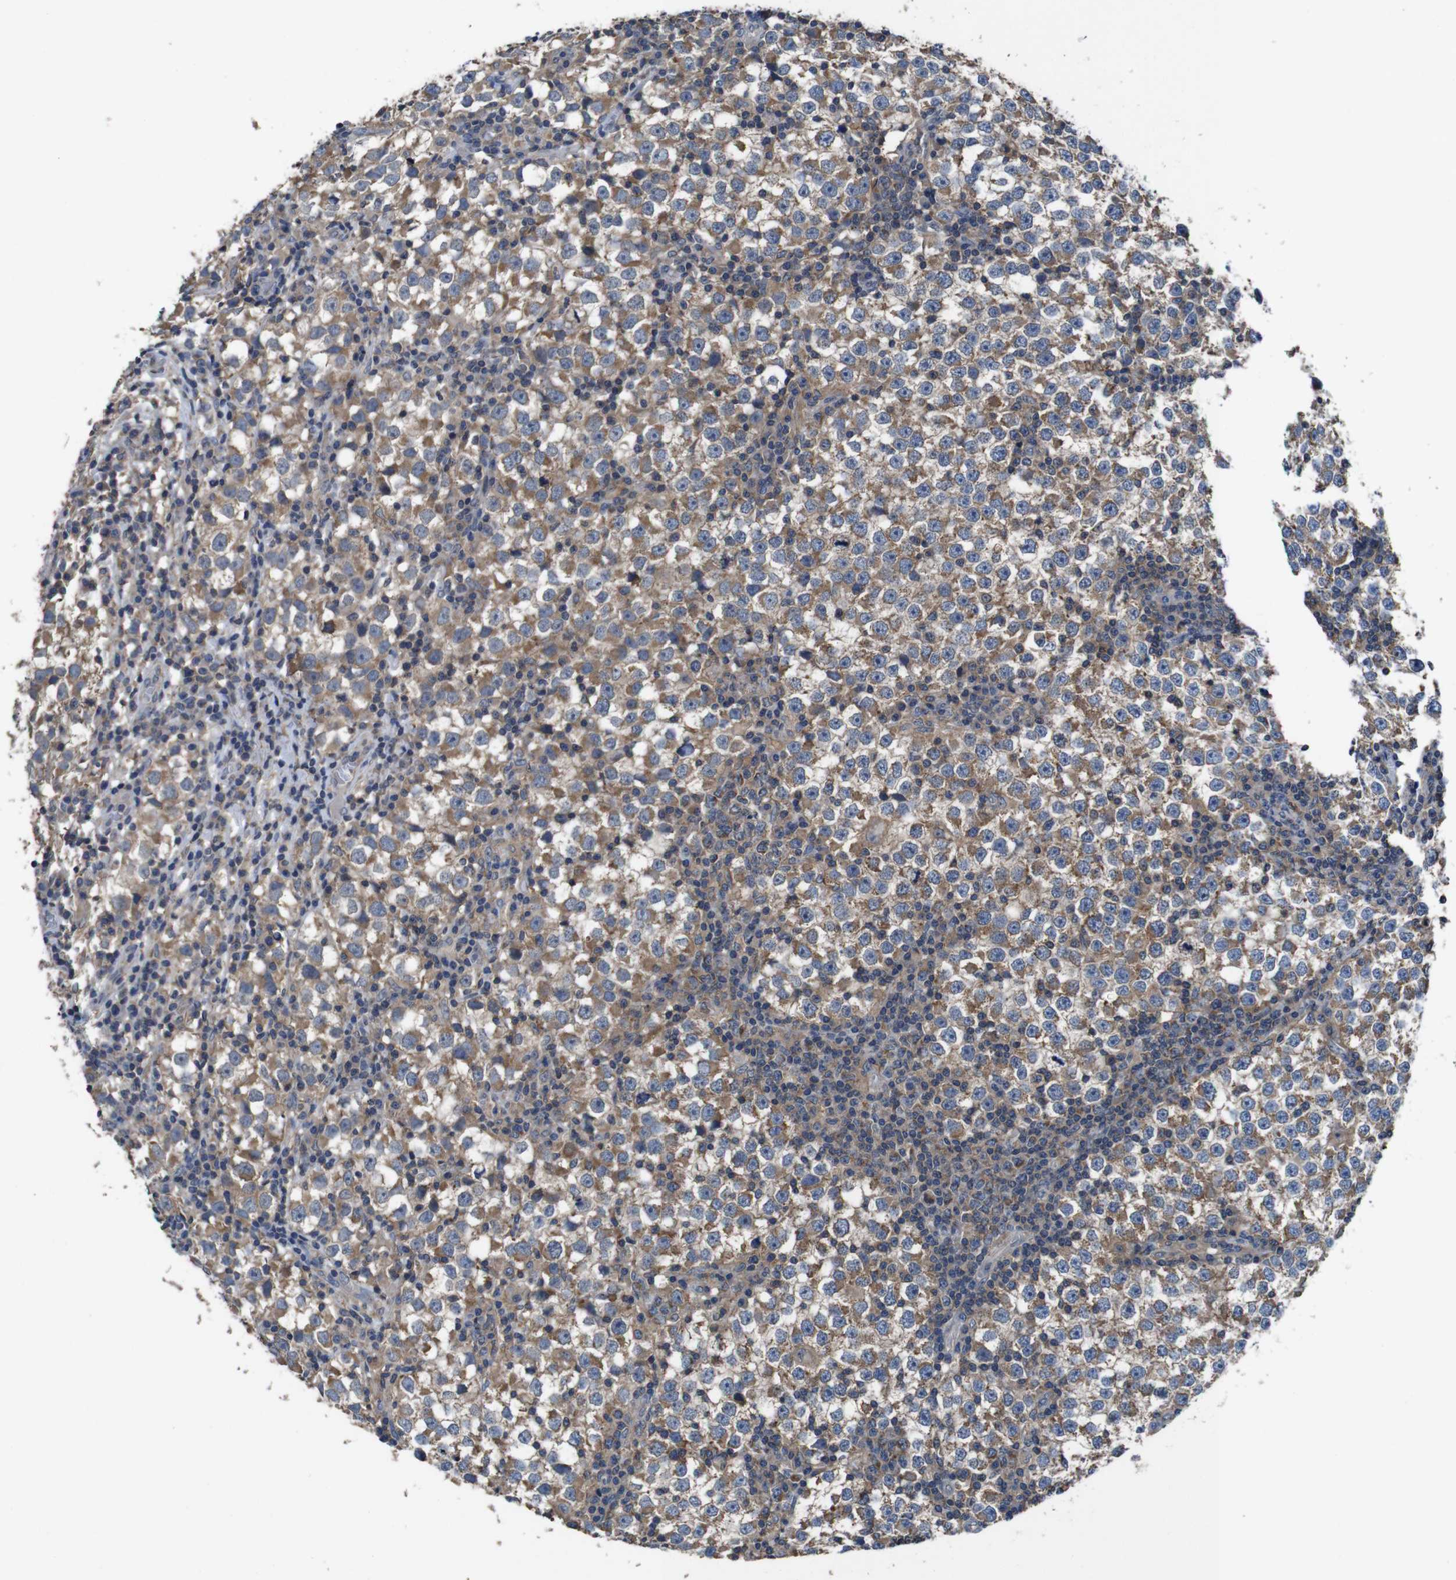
{"staining": {"intensity": "moderate", "quantity": ">75%", "location": "cytoplasmic/membranous"}, "tissue": "testis cancer", "cell_type": "Tumor cells", "image_type": "cancer", "snomed": [{"axis": "morphology", "description": "Seminoma, NOS"}, {"axis": "topography", "description": "Testis"}], "caption": "There is medium levels of moderate cytoplasmic/membranous positivity in tumor cells of seminoma (testis), as demonstrated by immunohistochemical staining (brown color).", "gene": "GLIPR1", "patient": {"sex": "male", "age": 65}}